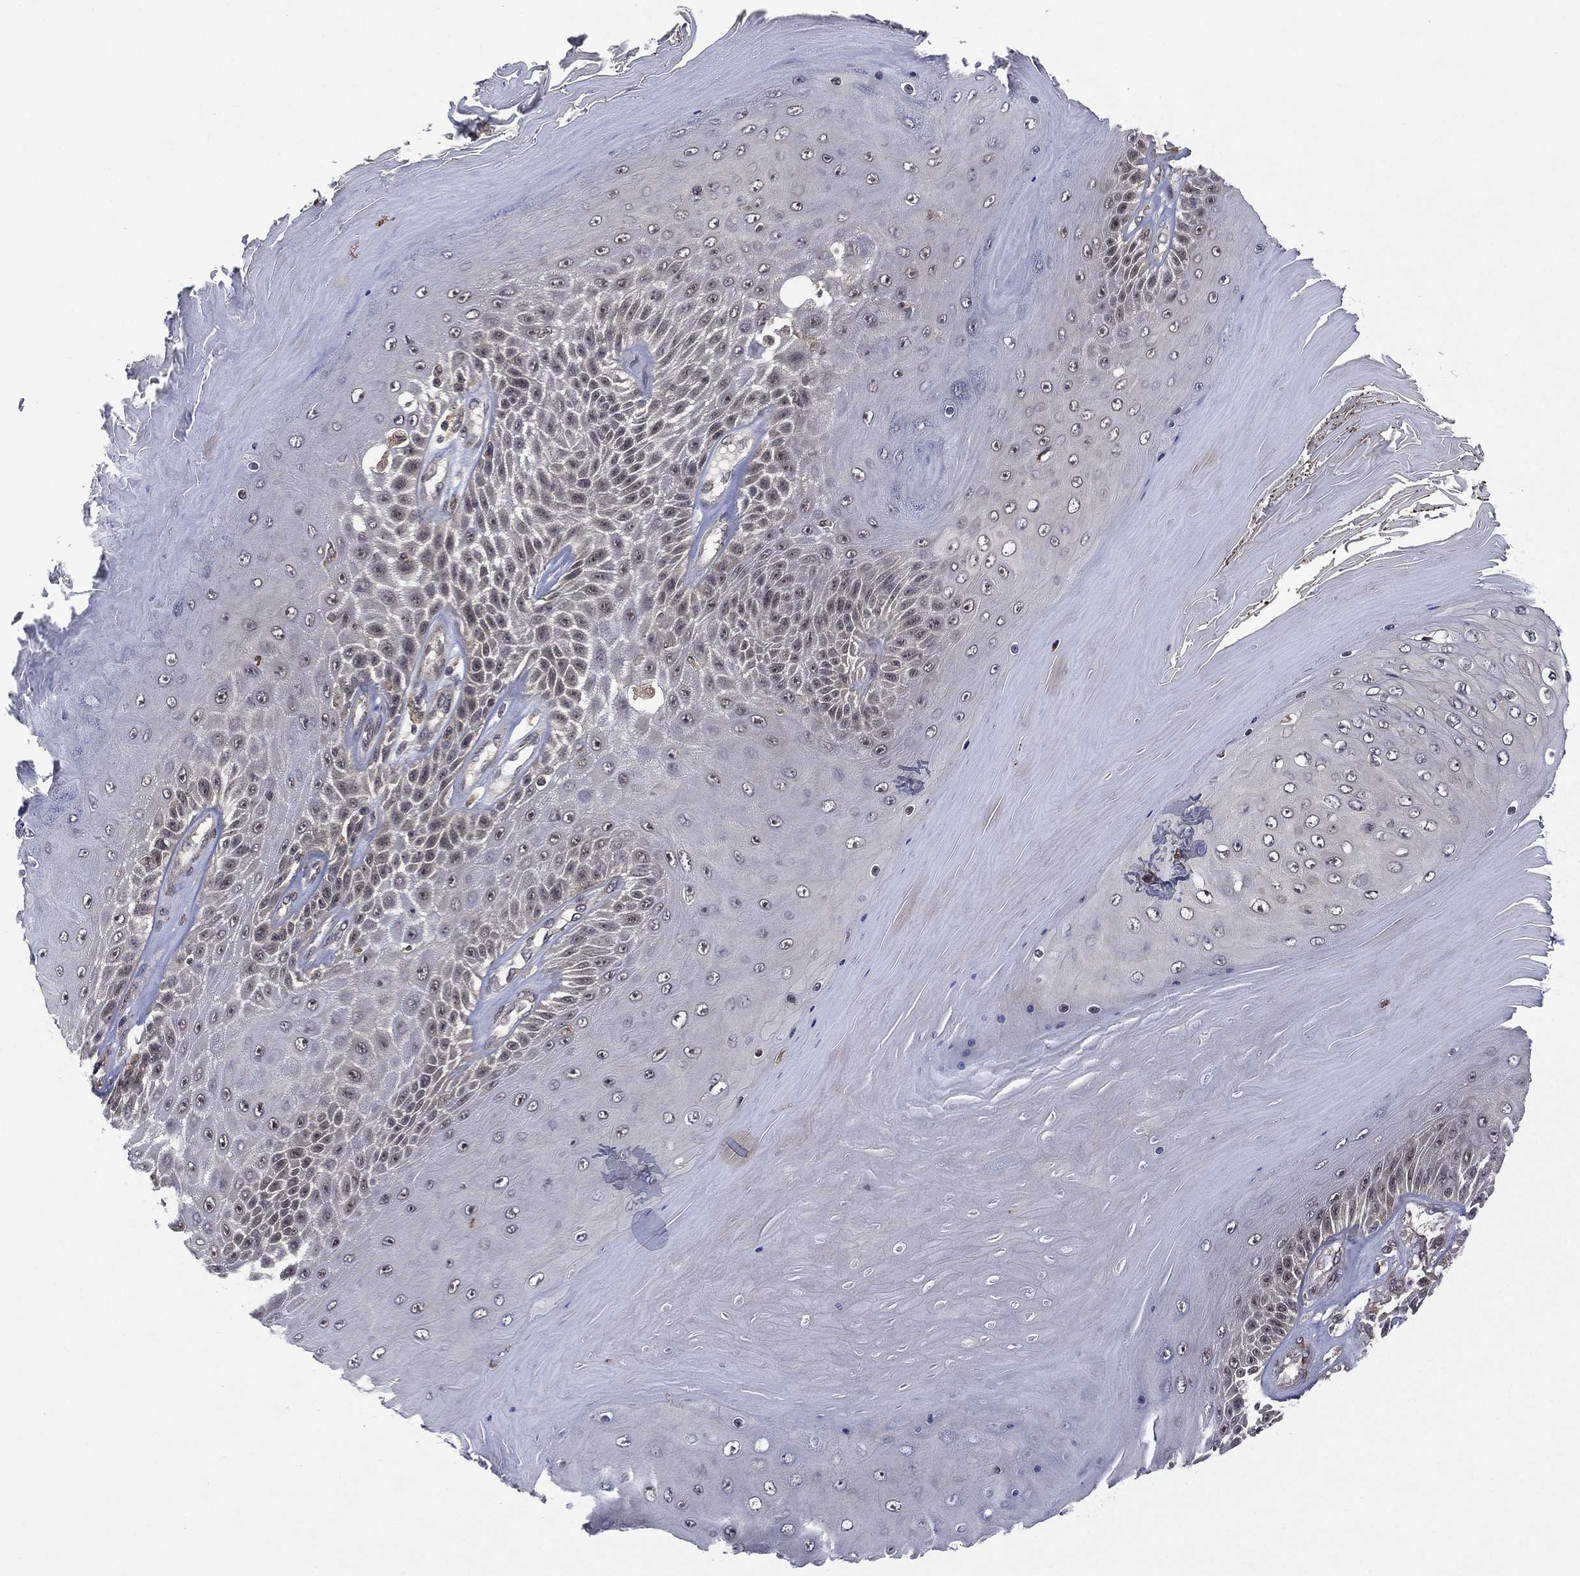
{"staining": {"intensity": "negative", "quantity": "none", "location": "none"}, "tissue": "skin cancer", "cell_type": "Tumor cells", "image_type": "cancer", "snomed": [{"axis": "morphology", "description": "Squamous cell carcinoma, NOS"}, {"axis": "topography", "description": "Skin"}], "caption": "Tumor cells are negative for brown protein staining in skin squamous cell carcinoma.", "gene": "ATG4B", "patient": {"sex": "male", "age": 62}}